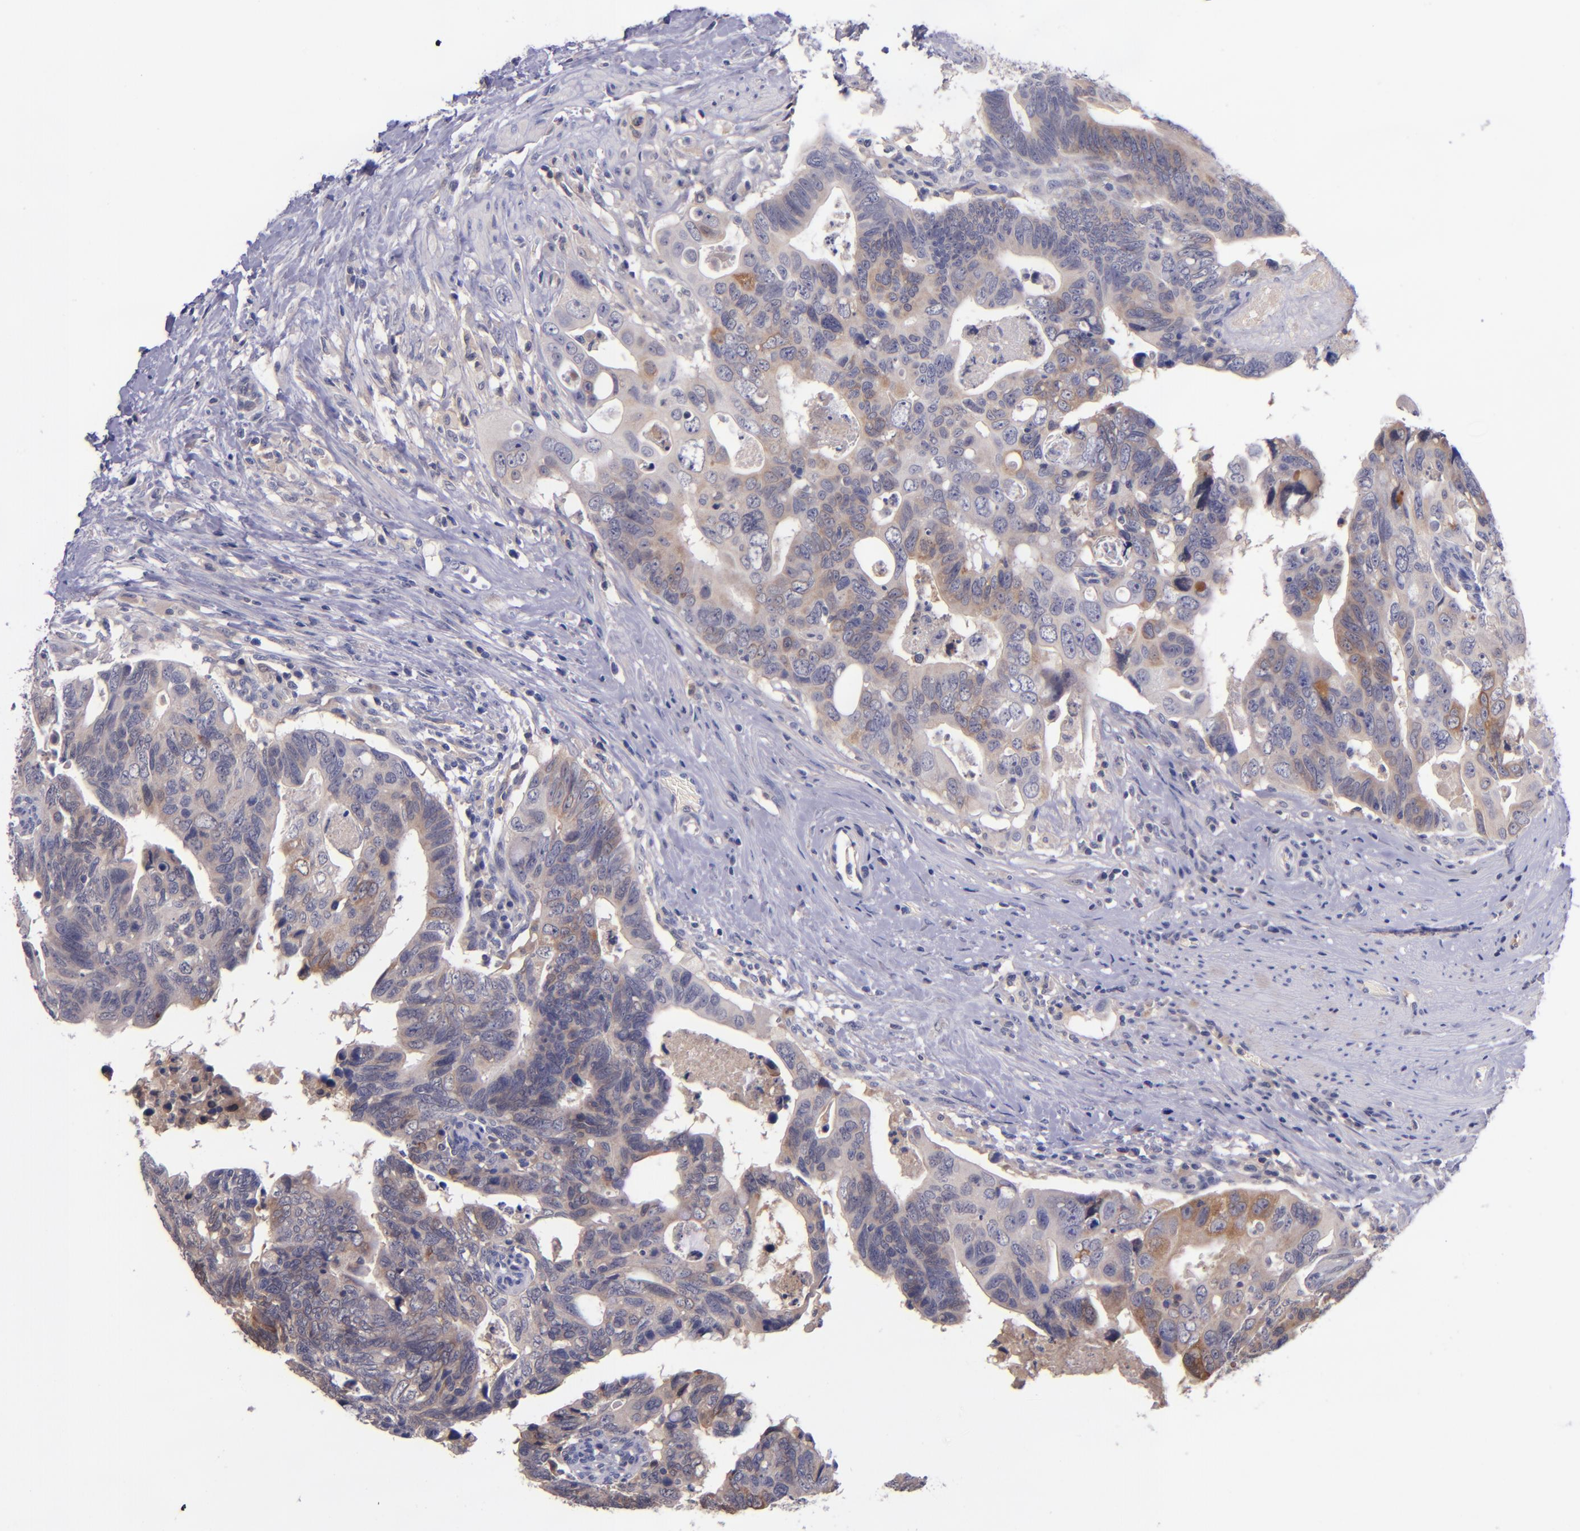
{"staining": {"intensity": "moderate", "quantity": "25%-75%", "location": "cytoplasmic/membranous"}, "tissue": "colorectal cancer", "cell_type": "Tumor cells", "image_type": "cancer", "snomed": [{"axis": "morphology", "description": "Adenocarcinoma, NOS"}, {"axis": "topography", "description": "Rectum"}], "caption": "A photomicrograph of colorectal adenocarcinoma stained for a protein reveals moderate cytoplasmic/membranous brown staining in tumor cells.", "gene": "RBP4", "patient": {"sex": "male", "age": 53}}